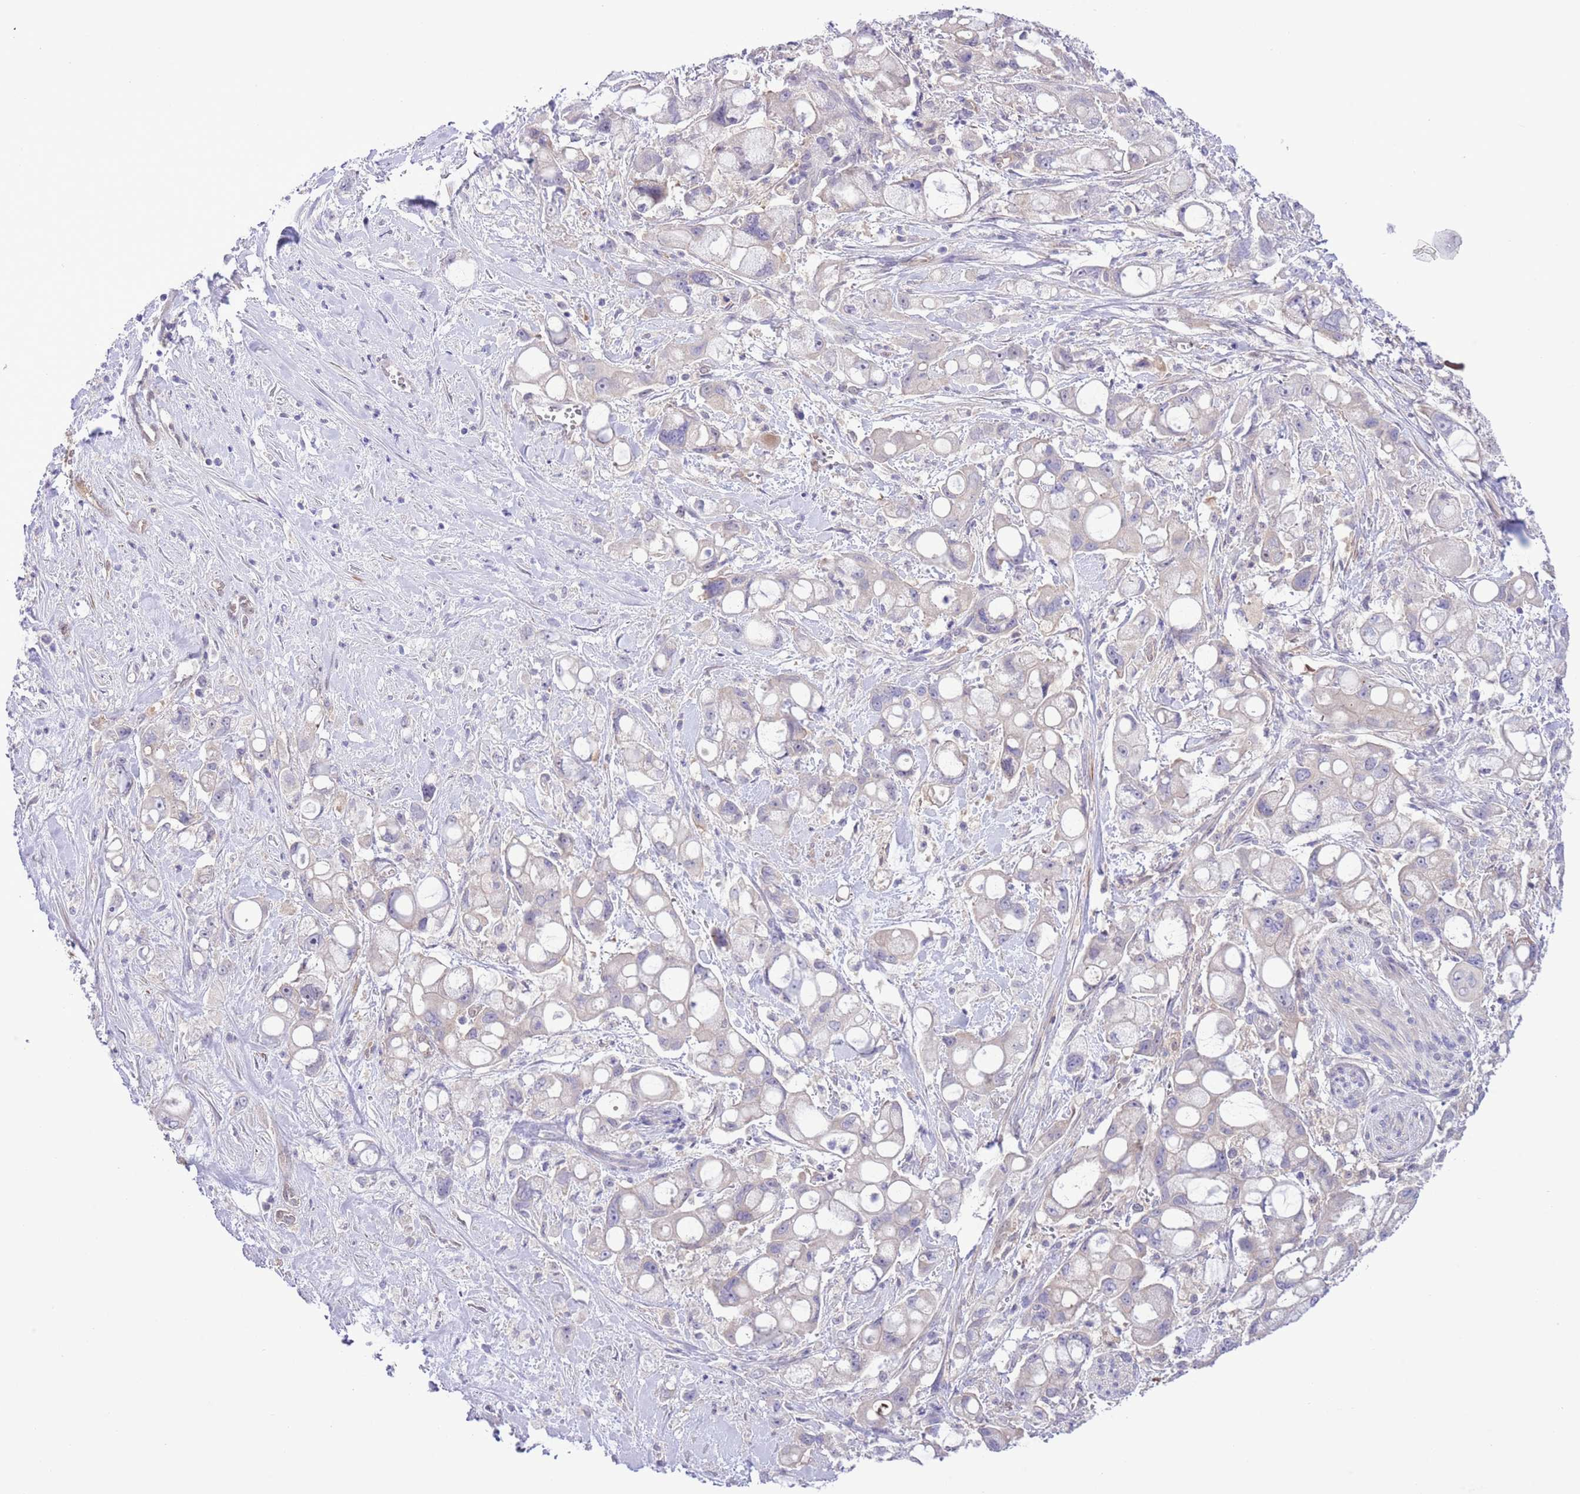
{"staining": {"intensity": "negative", "quantity": "none", "location": "none"}, "tissue": "pancreatic cancer", "cell_type": "Tumor cells", "image_type": "cancer", "snomed": [{"axis": "morphology", "description": "Adenocarcinoma, NOS"}, {"axis": "topography", "description": "Pancreas"}], "caption": "This is an immunohistochemistry histopathology image of human pancreatic cancer (adenocarcinoma). There is no expression in tumor cells.", "gene": "PRR32", "patient": {"sex": "male", "age": 68}}